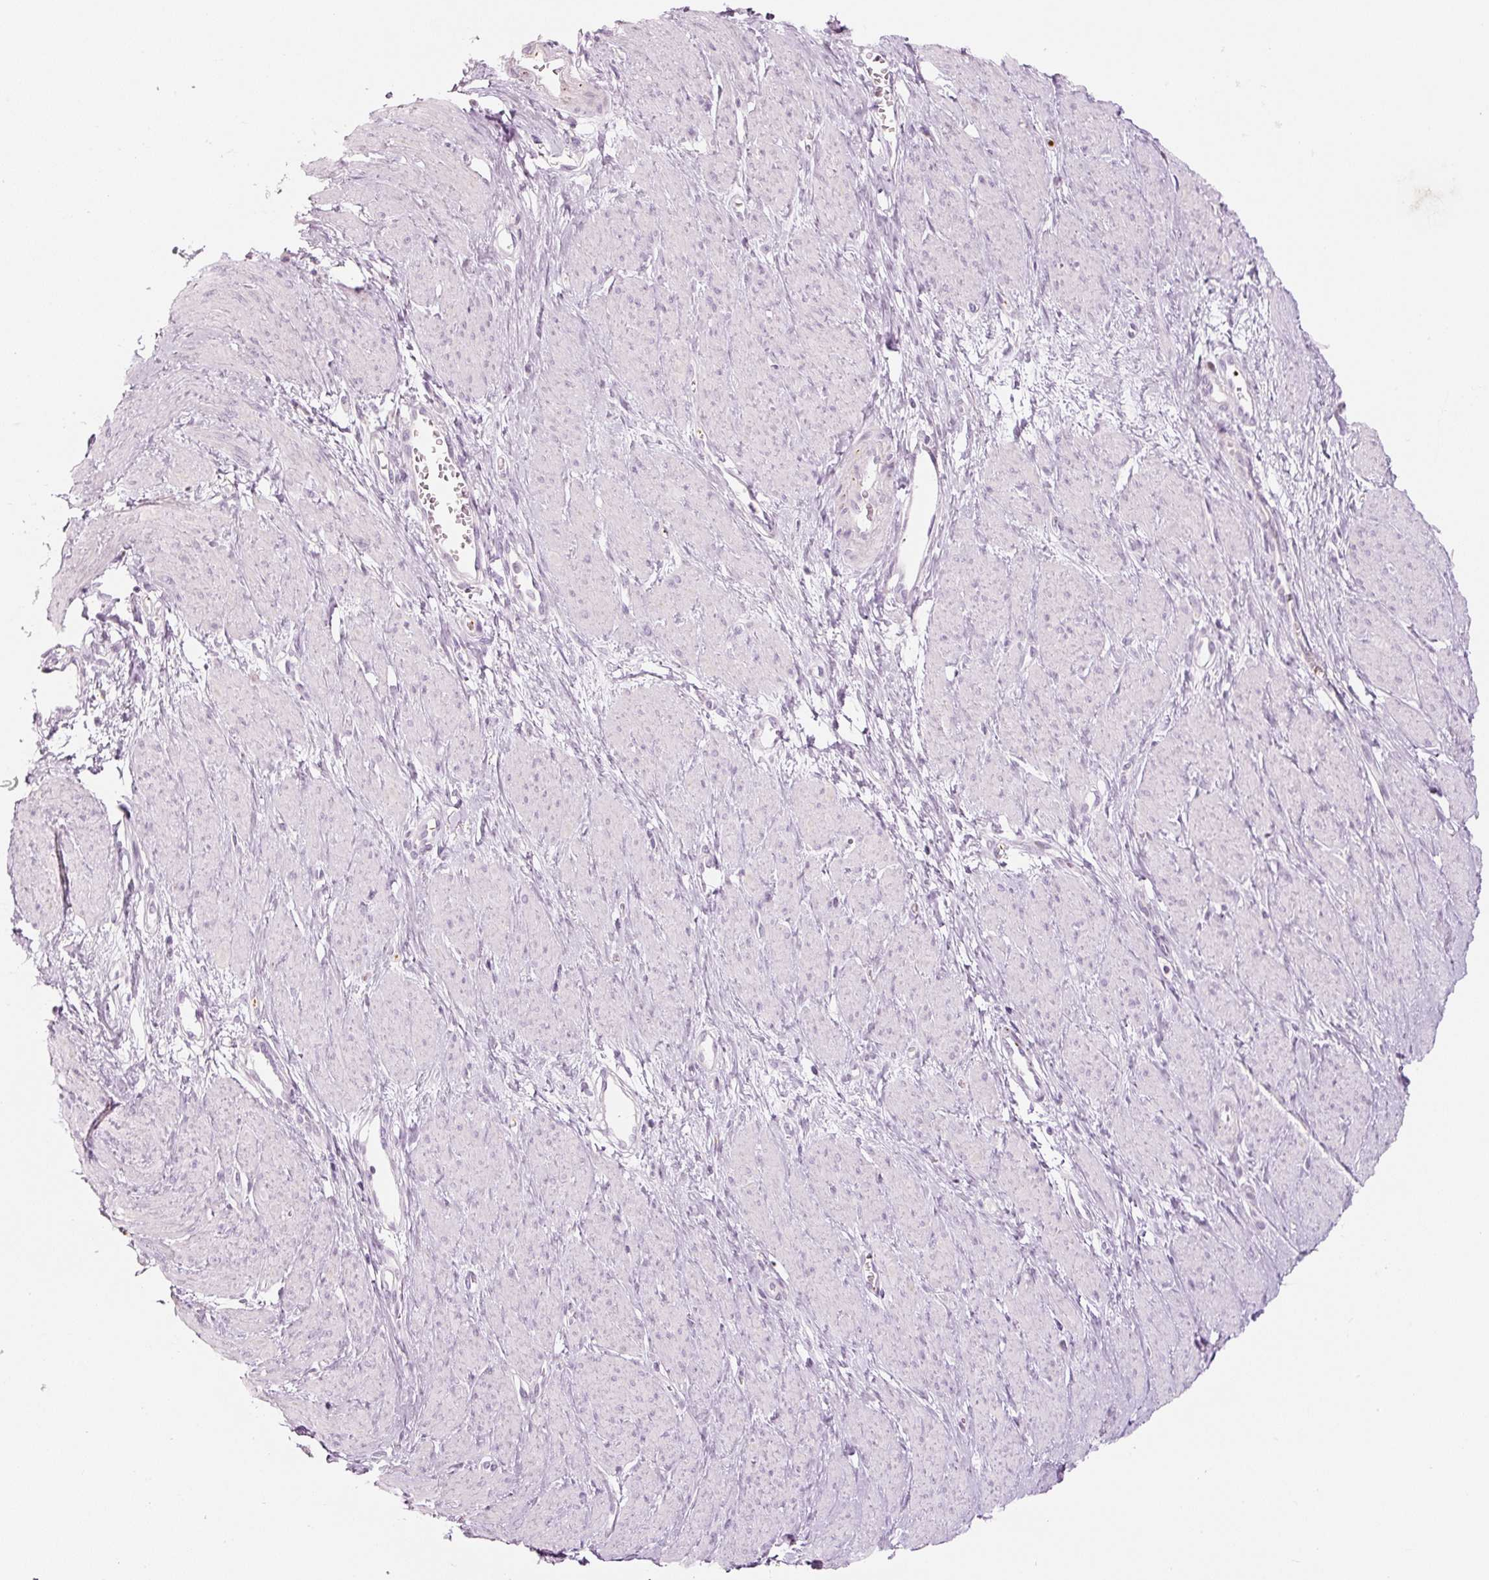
{"staining": {"intensity": "negative", "quantity": "none", "location": "none"}, "tissue": "smooth muscle", "cell_type": "Smooth muscle cells", "image_type": "normal", "snomed": [{"axis": "morphology", "description": "Normal tissue, NOS"}, {"axis": "topography", "description": "Smooth muscle"}, {"axis": "topography", "description": "Uterus"}], "caption": "Immunohistochemical staining of unremarkable human smooth muscle displays no significant expression in smooth muscle cells.", "gene": "LECT2", "patient": {"sex": "female", "age": 39}}